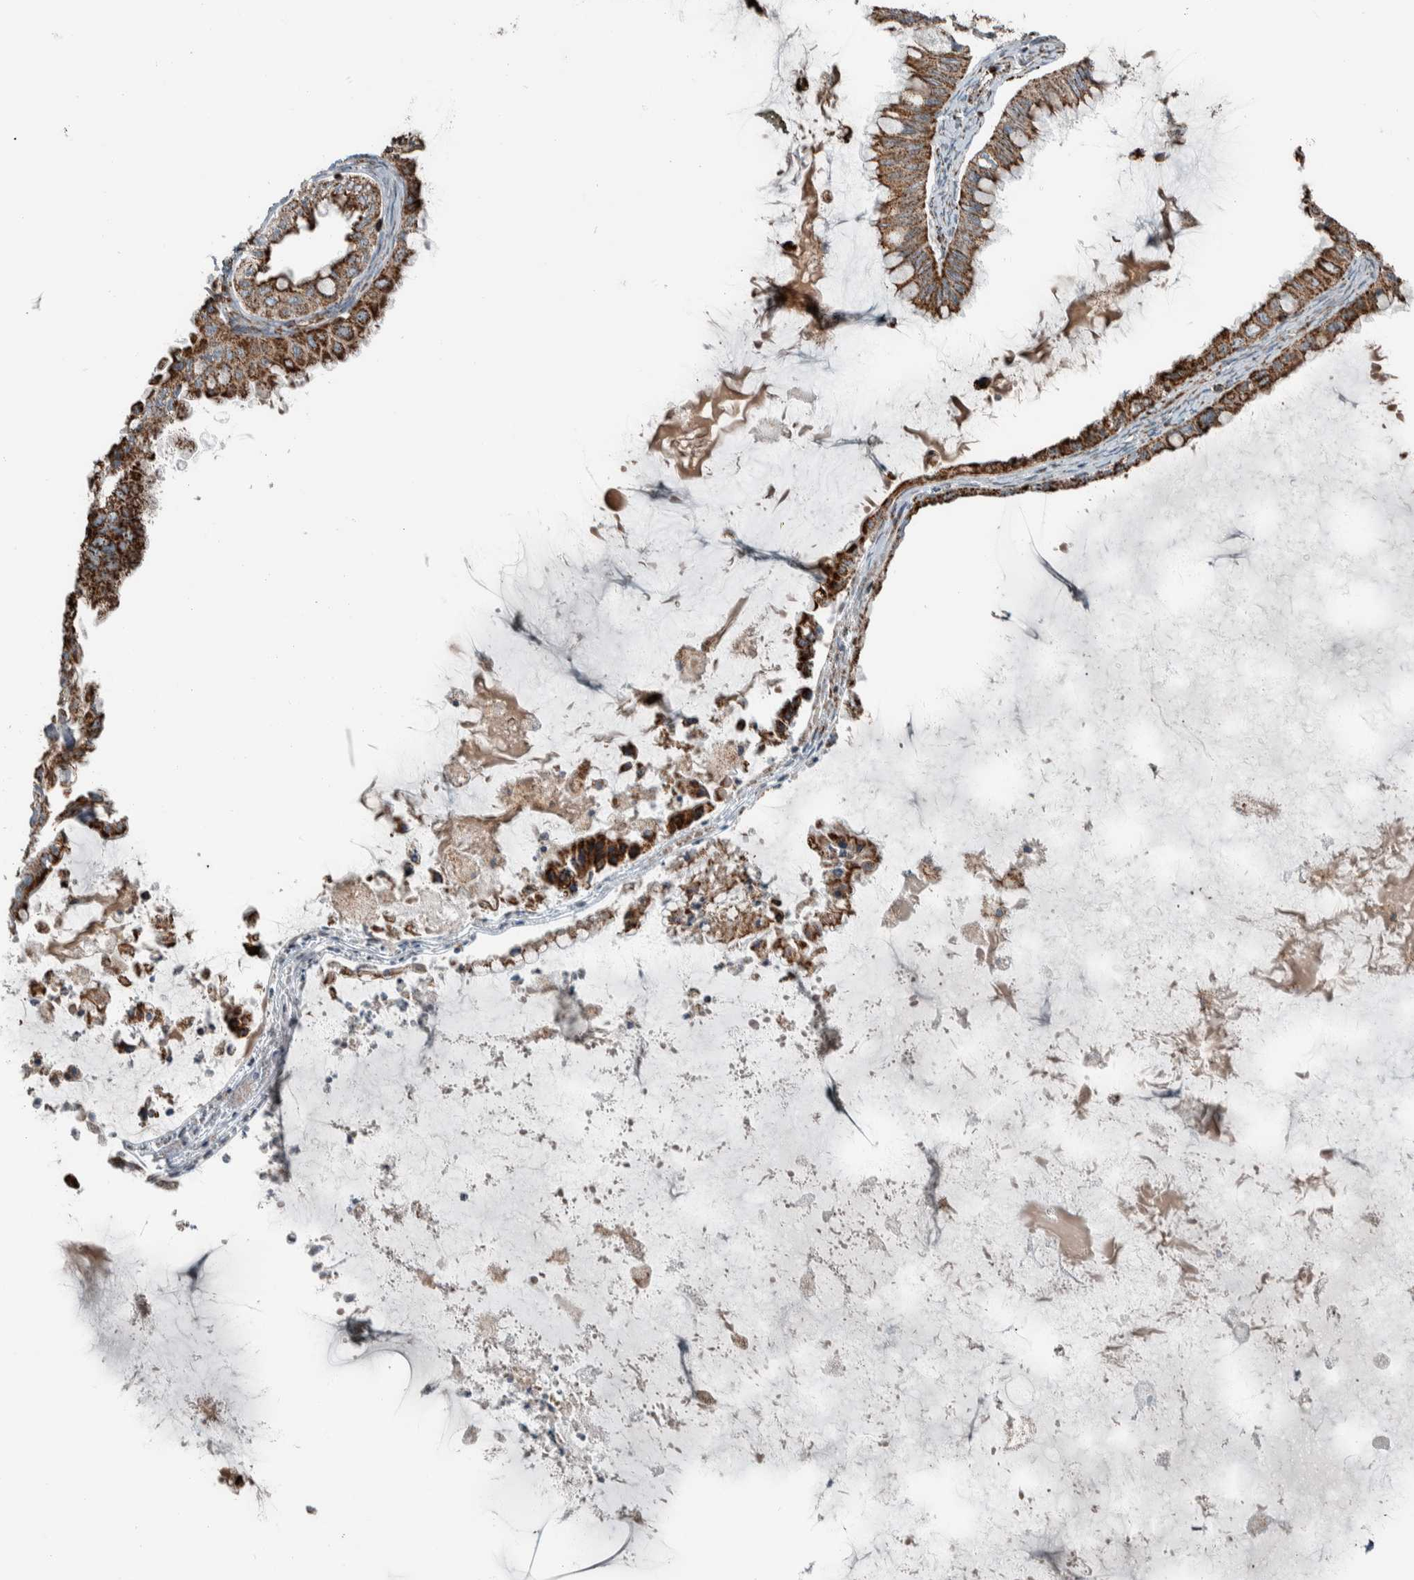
{"staining": {"intensity": "strong", "quantity": ">75%", "location": "cytoplasmic/membranous"}, "tissue": "ovarian cancer", "cell_type": "Tumor cells", "image_type": "cancer", "snomed": [{"axis": "morphology", "description": "Cystadenocarcinoma, mucinous, NOS"}, {"axis": "topography", "description": "Ovary"}], "caption": "Protein expression analysis of ovarian cancer (mucinous cystadenocarcinoma) exhibits strong cytoplasmic/membranous staining in about >75% of tumor cells.", "gene": "CNTROB", "patient": {"sex": "female", "age": 80}}